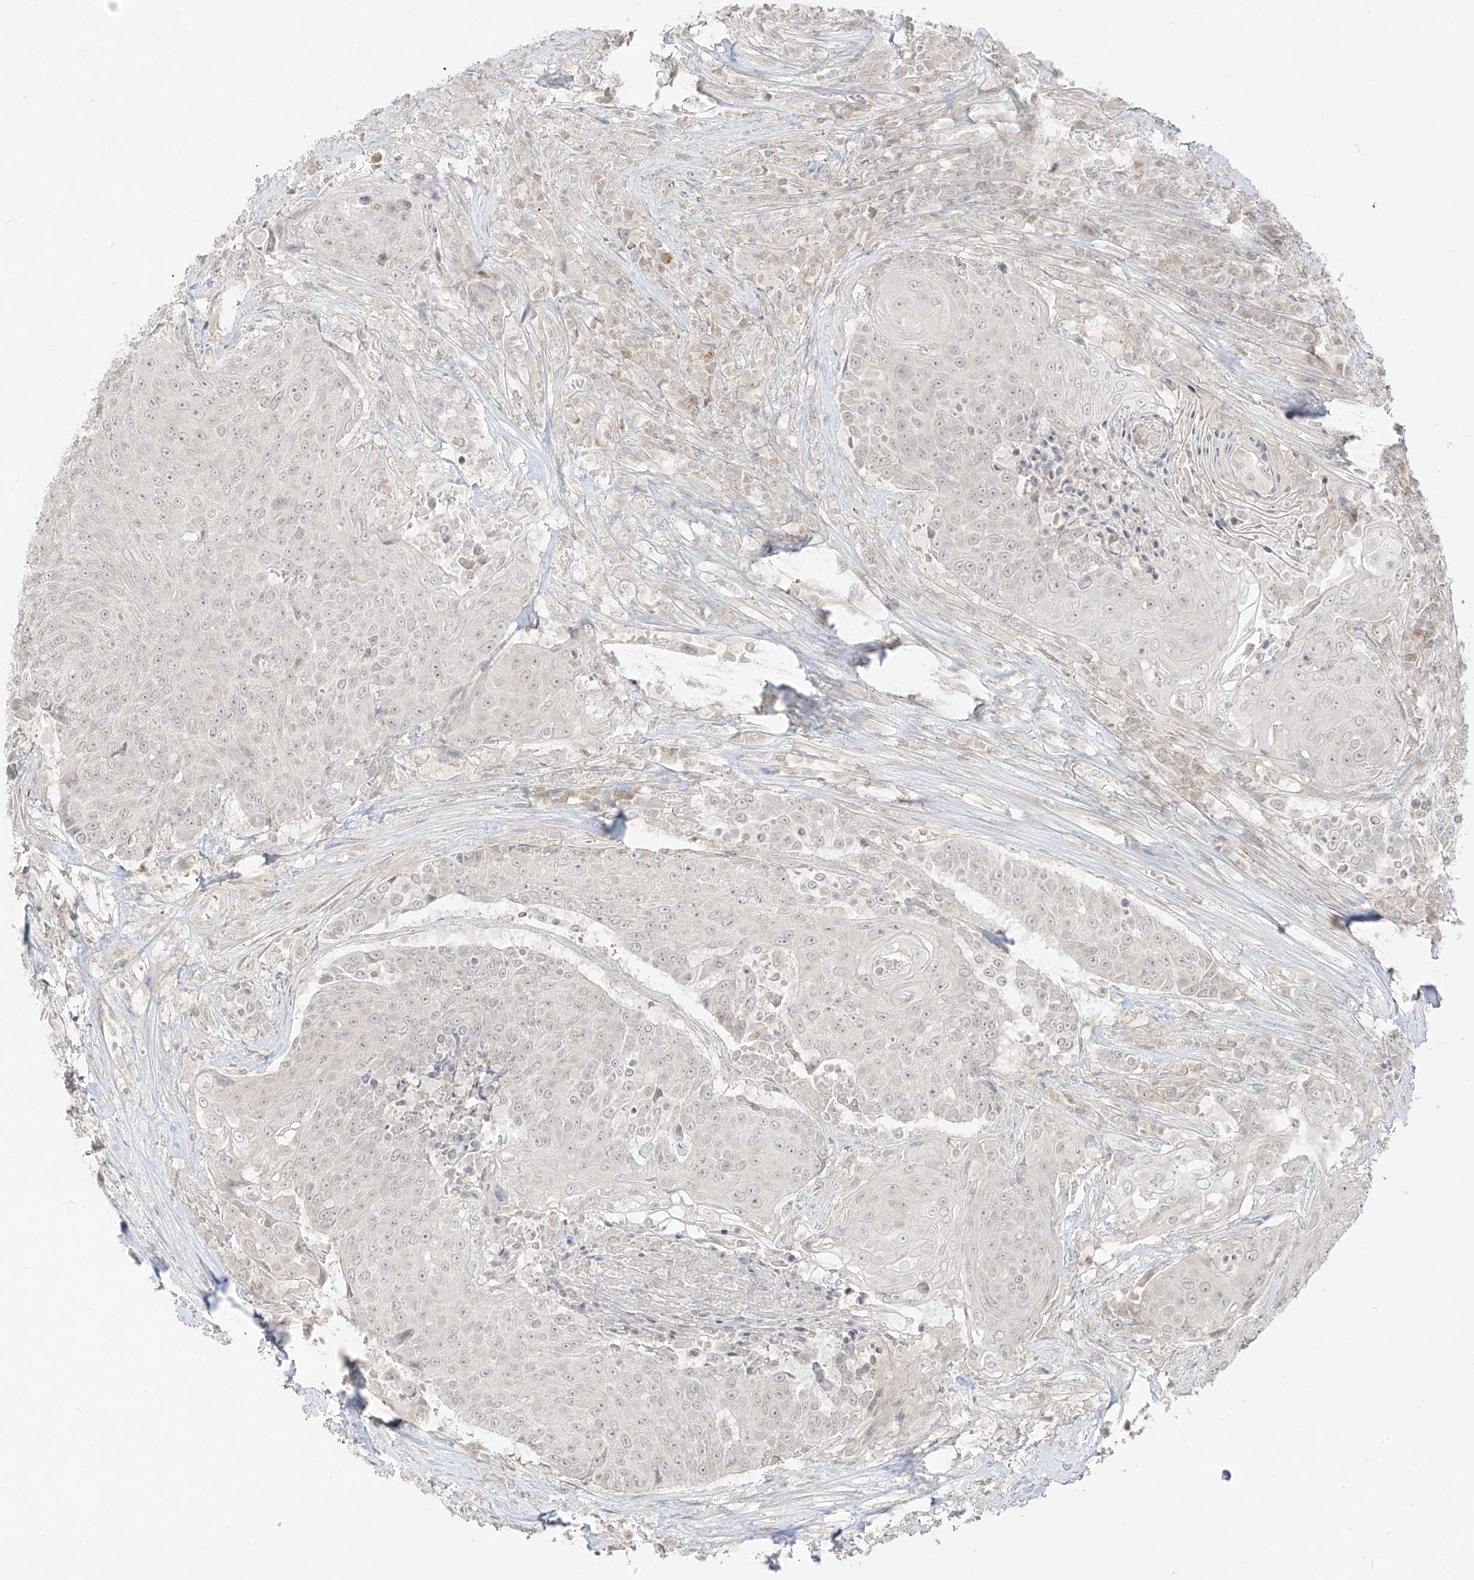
{"staining": {"intensity": "negative", "quantity": "none", "location": "none"}, "tissue": "urothelial cancer", "cell_type": "Tumor cells", "image_type": "cancer", "snomed": [{"axis": "morphology", "description": "Urothelial carcinoma, High grade"}, {"axis": "topography", "description": "Urinary bladder"}], "caption": "Immunohistochemistry histopathology image of urothelial cancer stained for a protein (brown), which exhibits no positivity in tumor cells. Brightfield microscopy of IHC stained with DAB (brown) and hematoxylin (blue), captured at high magnification.", "gene": "LIPT1", "patient": {"sex": "female", "age": 63}}